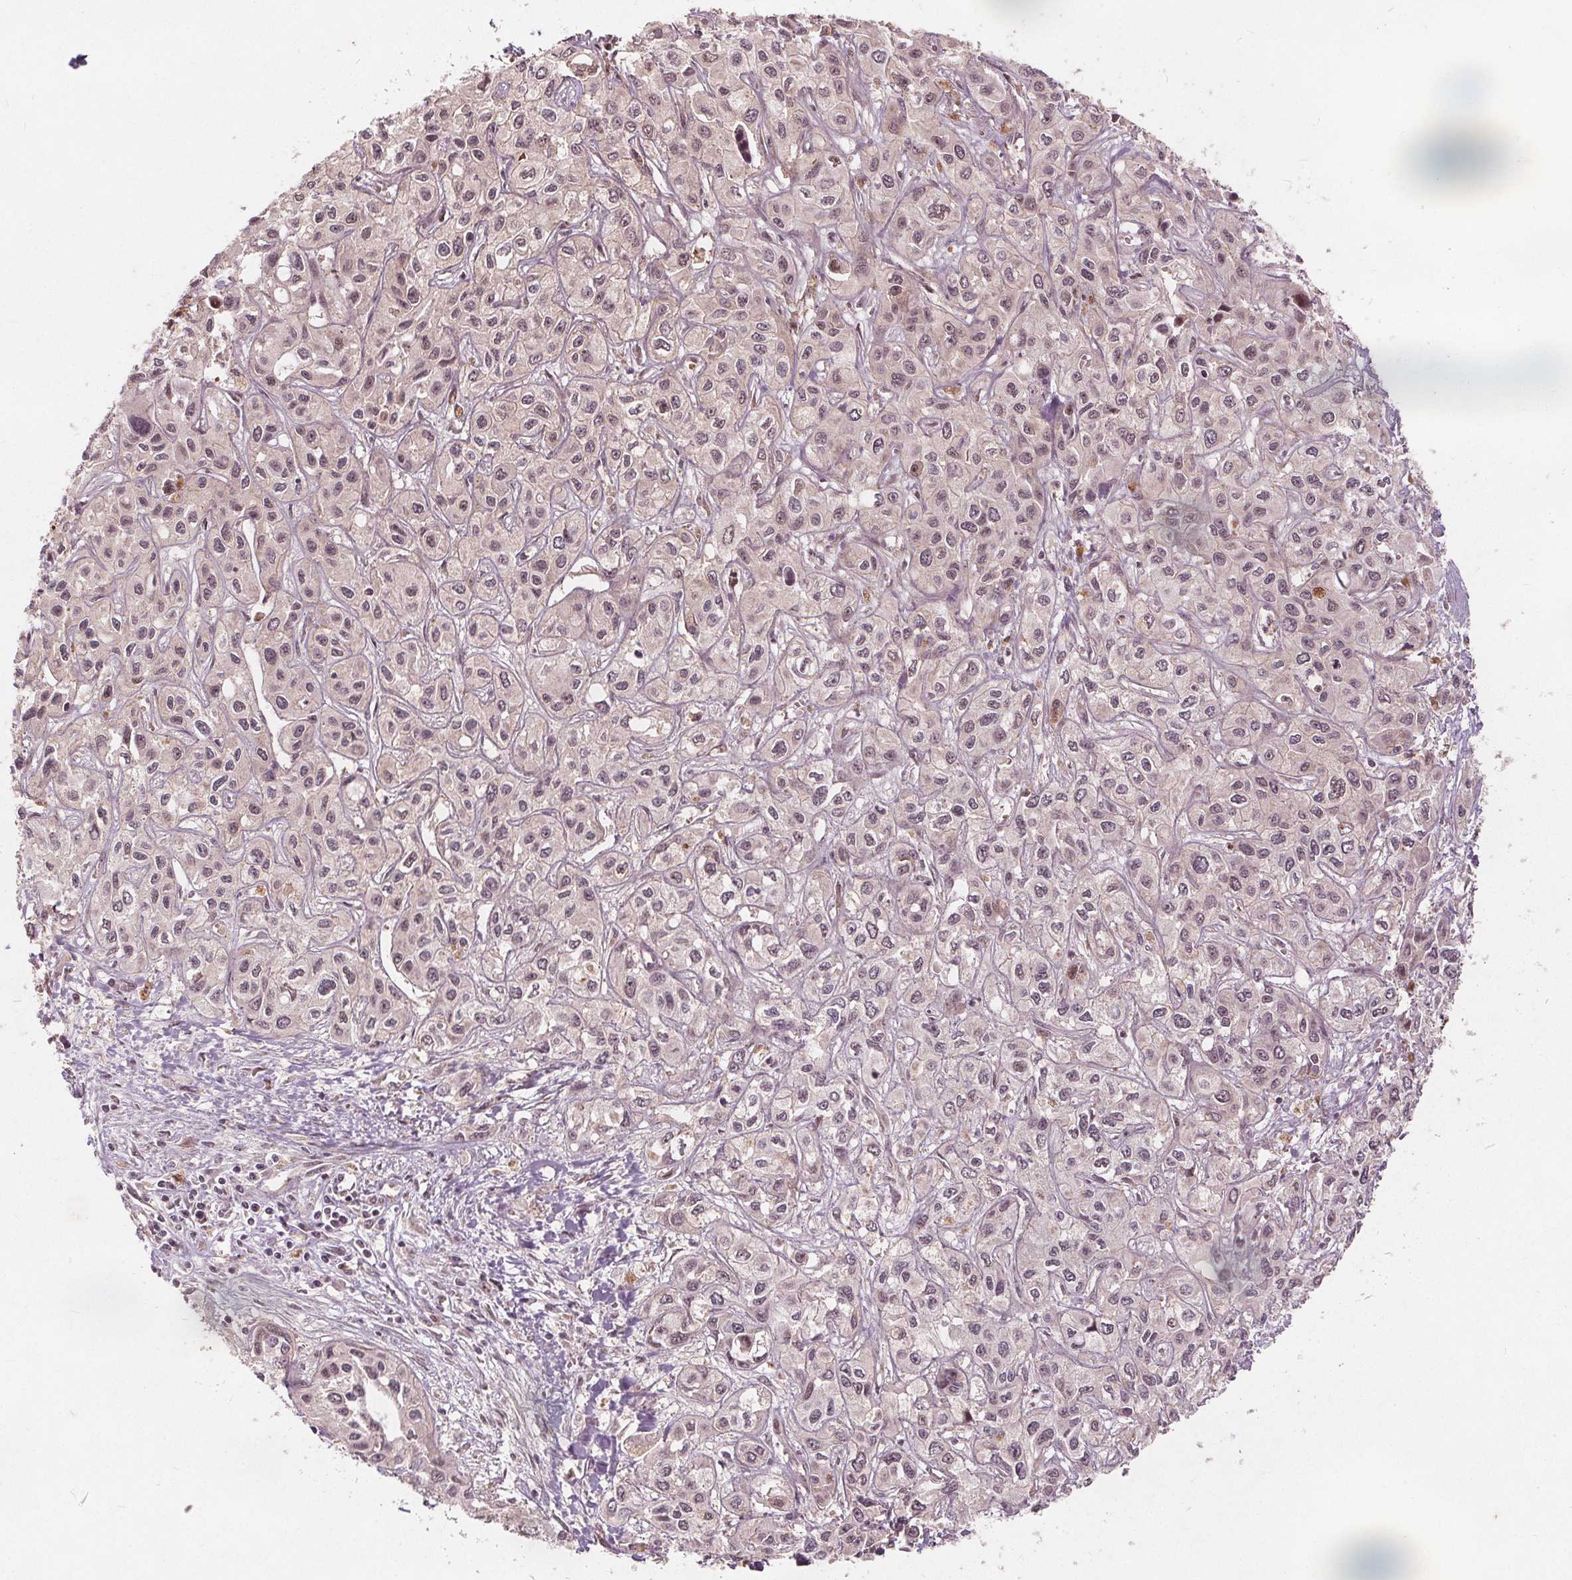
{"staining": {"intensity": "negative", "quantity": "none", "location": "none"}, "tissue": "liver cancer", "cell_type": "Tumor cells", "image_type": "cancer", "snomed": [{"axis": "morphology", "description": "Cholangiocarcinoma"}, {"axis": "topography", "description": "Liver"}], "caption": "Tumor cells are negative for brown protein staining in cholangiocarcinoma (liver). (DAB (3,3'-diaminobenzidine) immunohistochemistry, high magnification).", "gene": "PPP1CB", "patient": {"sex": "female", "age": 66}}